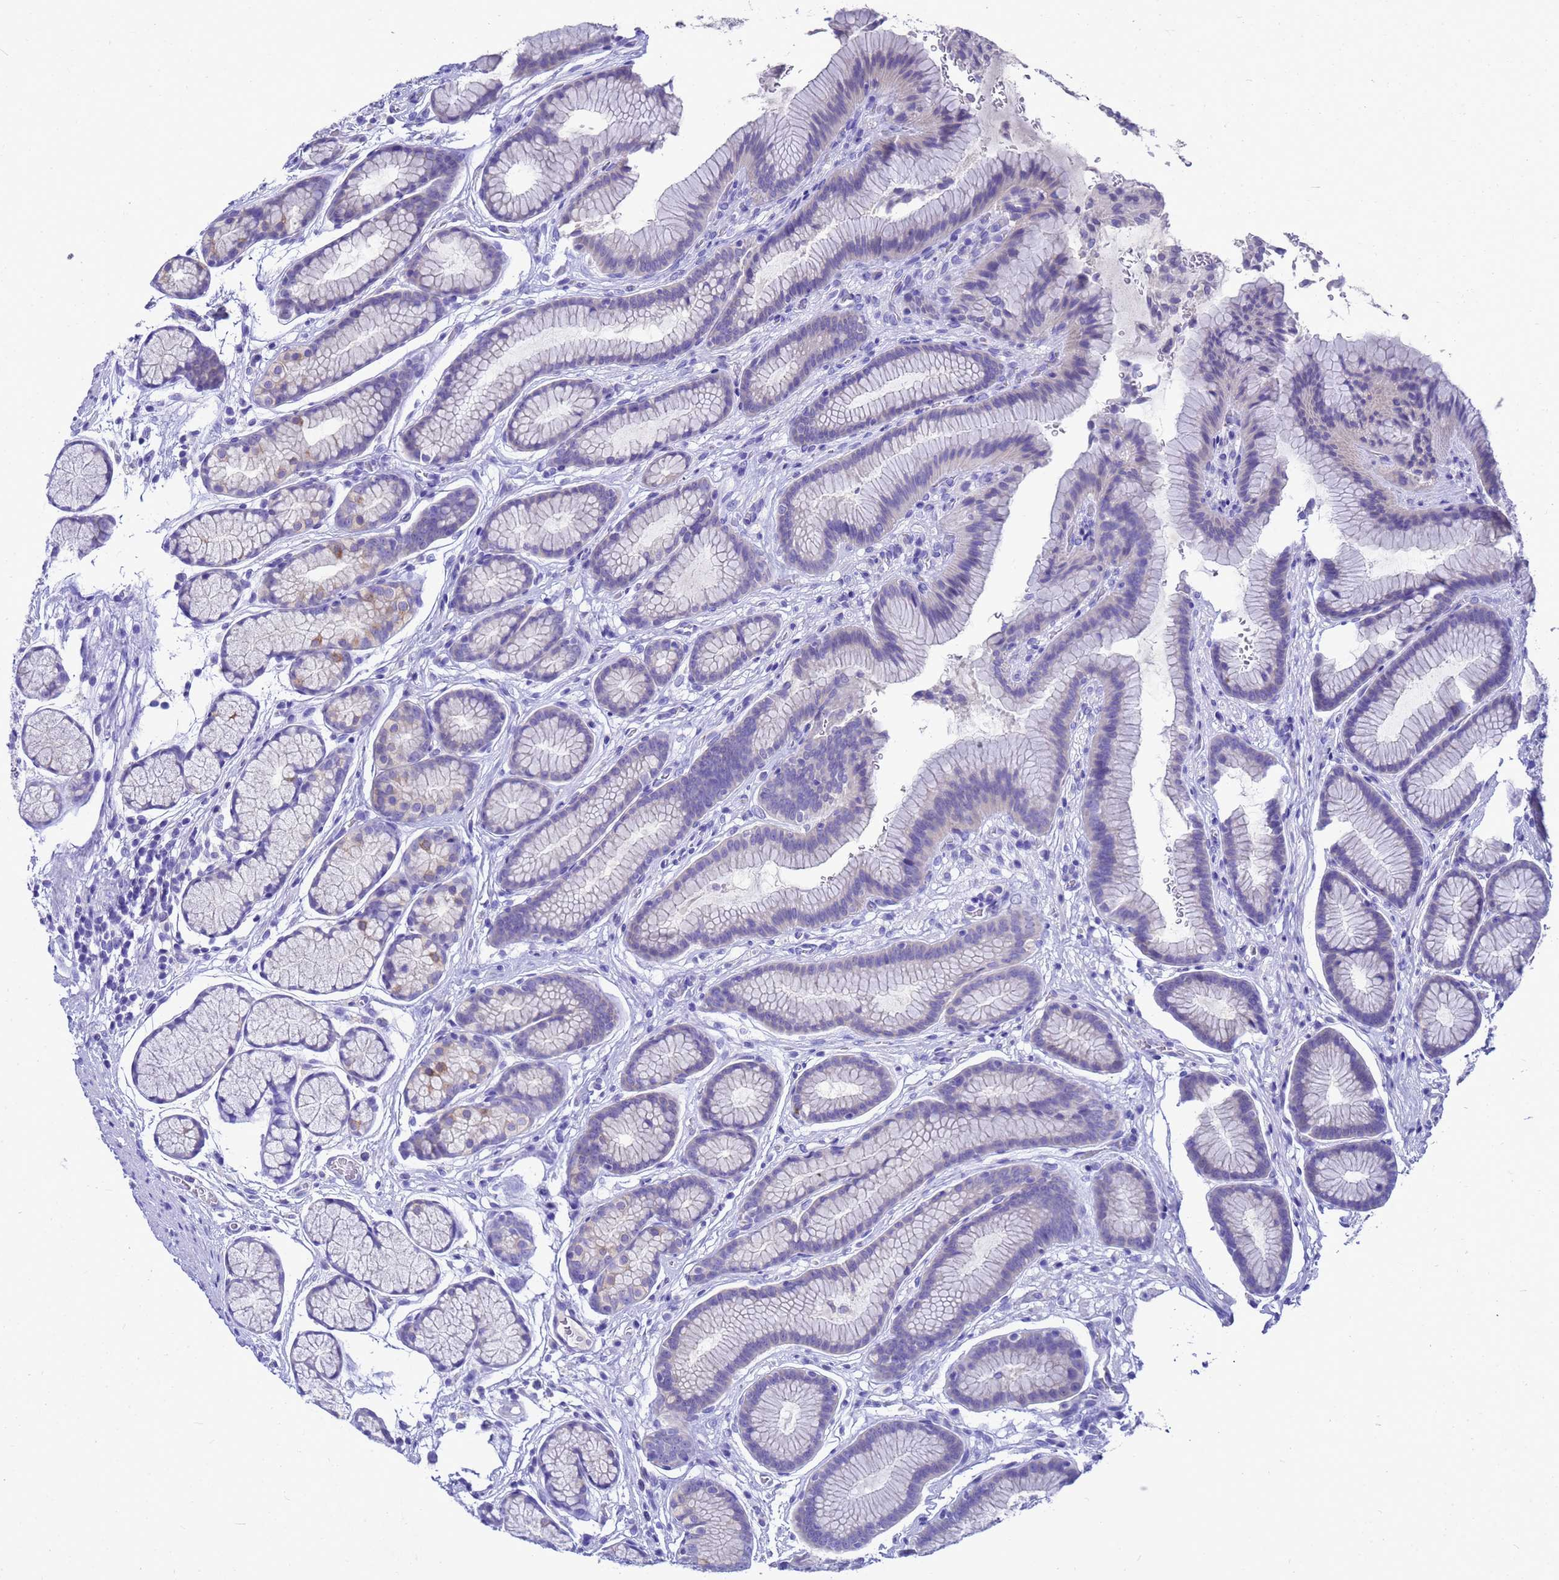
{"staining": {"intensity": "weak", "quantity": "<25%", "location": "cytoplasmic/membranous"}, "tissue": "stomach", "cell_type": "Glandular cells", "image_type": "normal", "snomed": [{"axis": "morphology", "description": "Normal tissue, NOS"}, {"axis": "topography", "description": "Stomach"}], "caption": "A high-resolution image shows immunohistochemistry (IHC) staining of benign stomach, which shows no significant staining in glandular cells.", "gene": "MS4A13", "patient": {"sex": "male", "age": 42}}